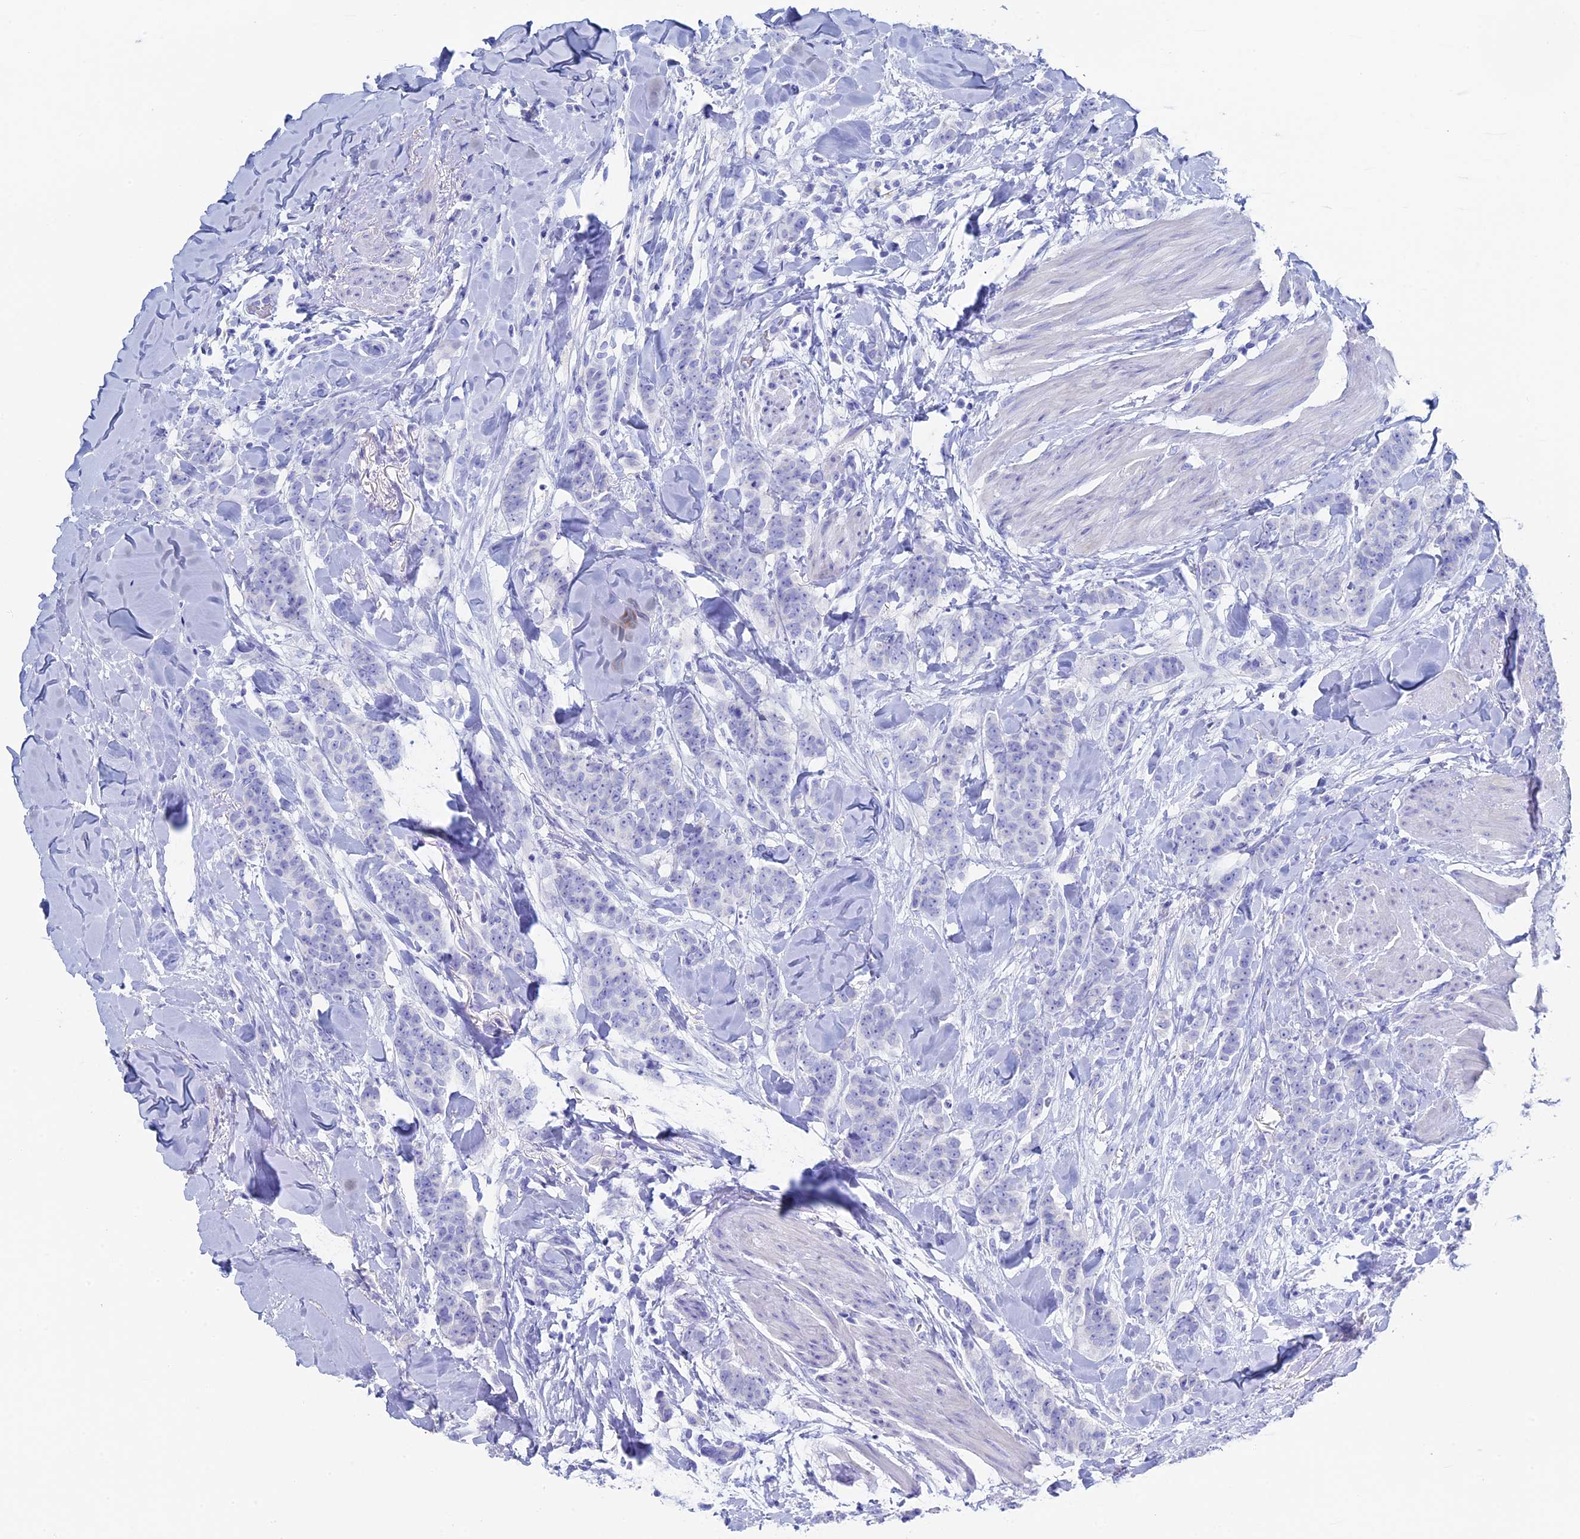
{"staining": {"intensity": "negative", "quantity": "none", "location": "none"}, "tissue": "breast cancer", "cell_type": "Tumor cells", "image_type": "cancer", "snomed": [{"axis": "morphology", "description": "Duct carcinoma"}, {"axis": "topography", "description": "Breast"}], "caption": "Tumor cells are negative for protein expression in human breast cancer (invasive ductal carcinoma).", "gene": "UNC119", "patient": {"sex": "female", "age": 40}}